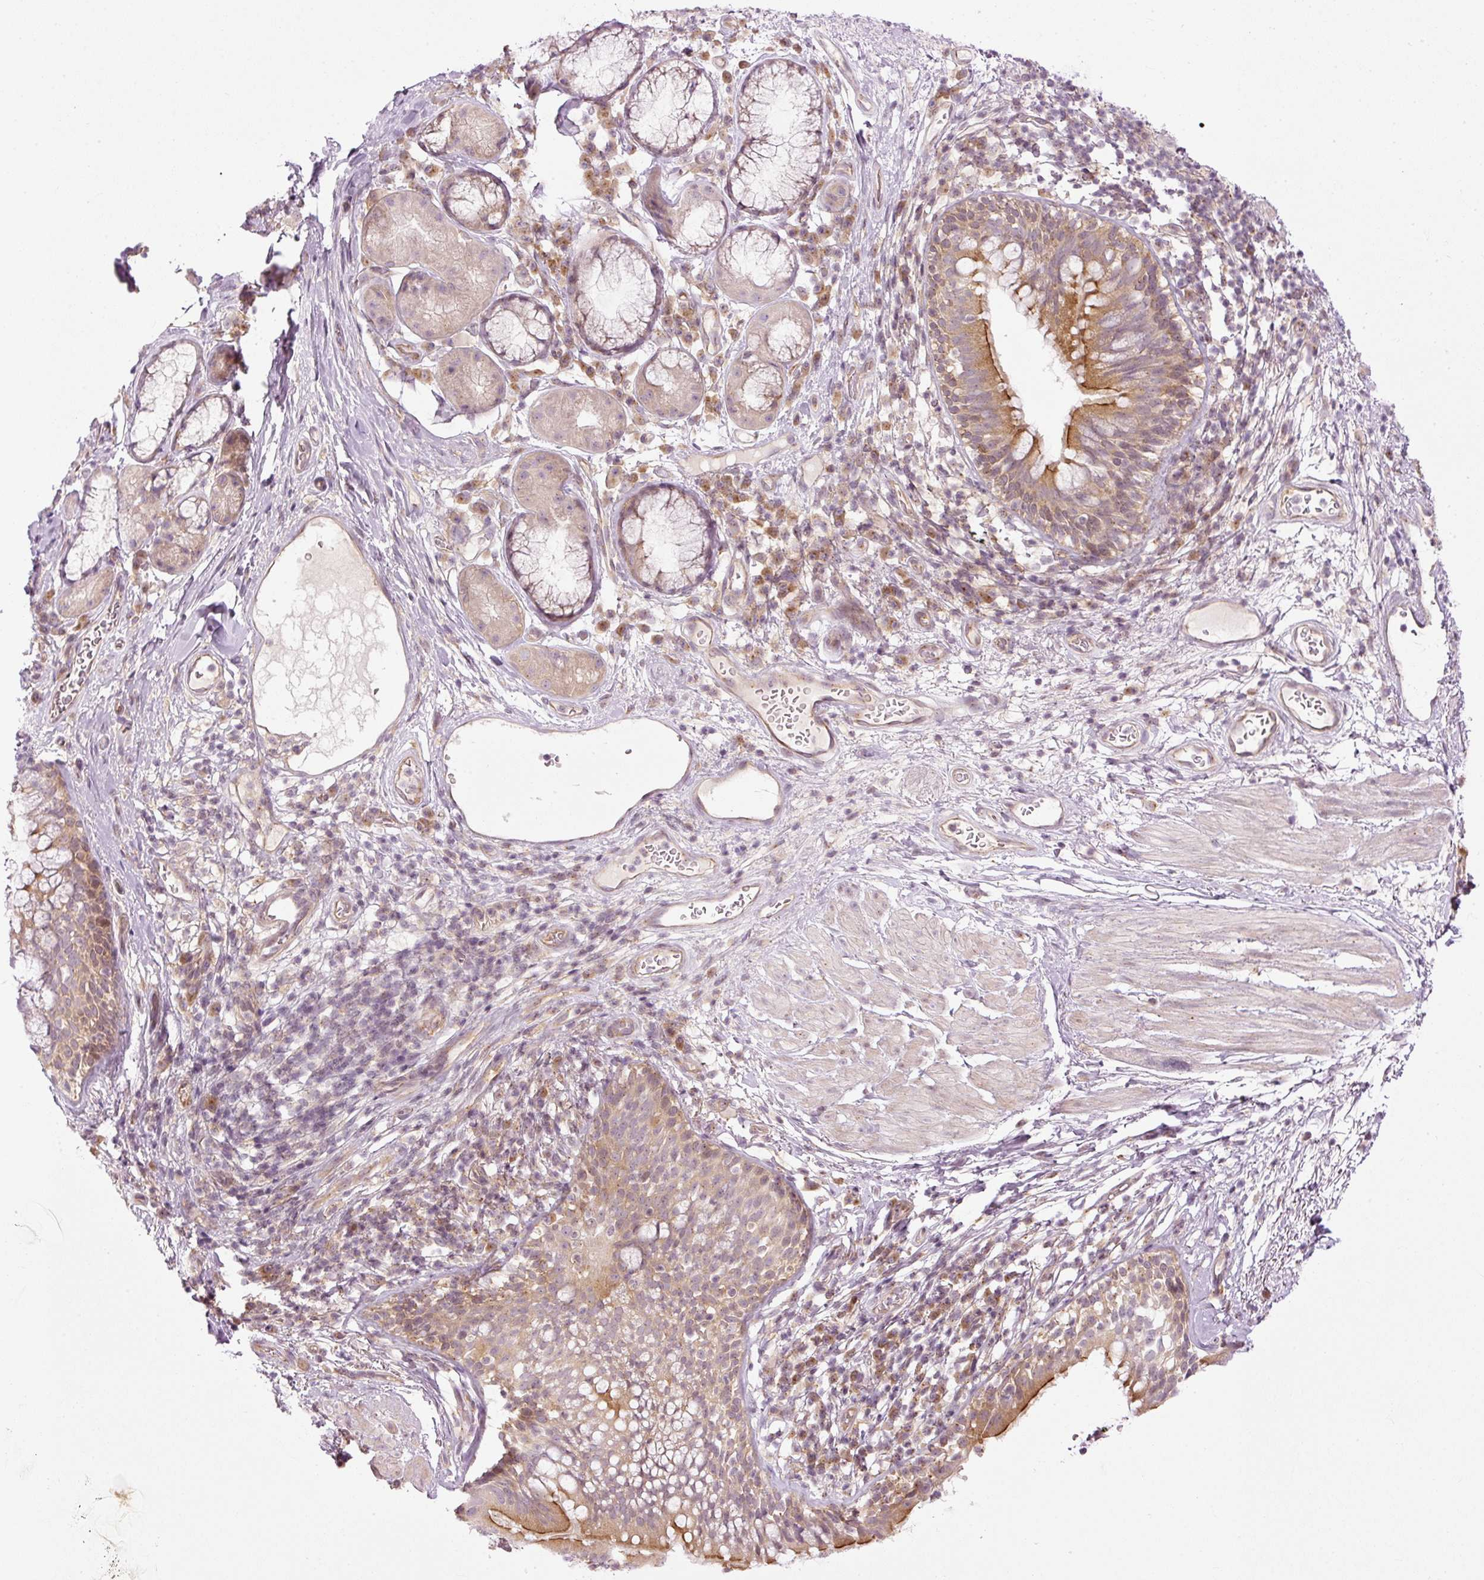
{"staining": {"intensity": "negative", "quantity": "none", "location": "none"}, "tissue": "adipose tissue", "cell_type": "Adipocytes", "image_type": "normal", "snomed": [{"axis": "morphology", "description": "Normal tissue, NOS"}, {"axis": "topography", "description": "Cartilage tissue"}, {"axis": "topography", "description": "Bronchus"}], "caption": "The image exhibits no staining of adipocytes in normal adipose tissue. Brightfield microscopy of IHC stained with DAB (3,3'-diaminobenzidine) (brown) and hematoxylin (blue), captured at high magnification.", "gene": "MZT2A", "patient": {"sex": "male", "age": 58}}